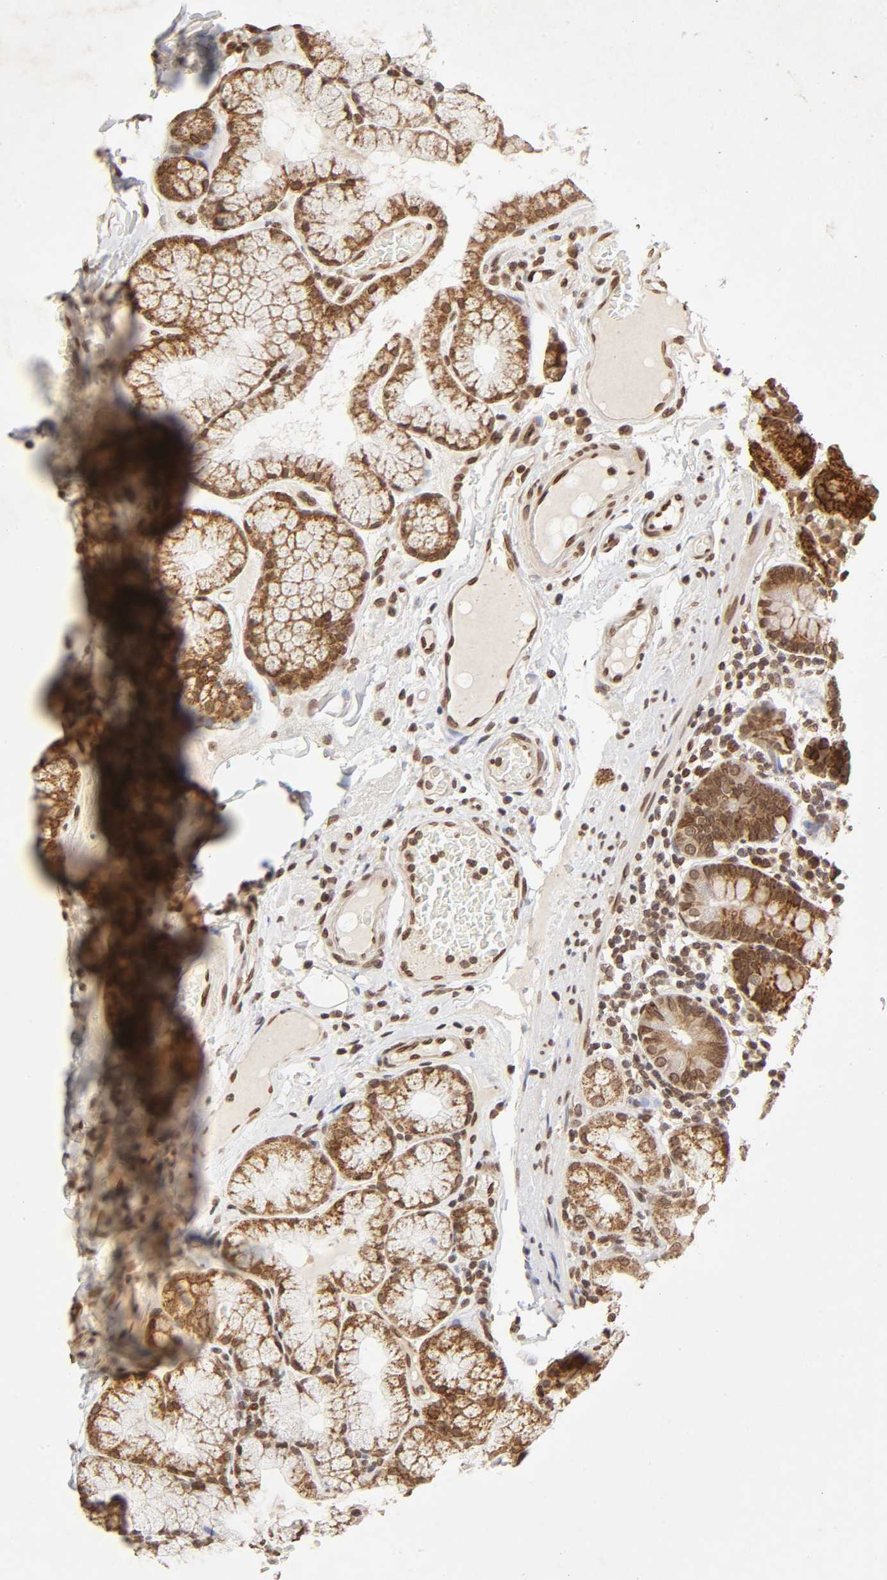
{"staining": {"intensity": "moderate", "quantity": ">75%", "location": "cytoplasmic/membranous,nuclear"}, "tissue": "duodenum", "cell_type": "Glandular cells", "image_type": "normal", "snomed": [{"axis": "morphology", "description": "Normal tissue, NOS"}, {"axis": "topography", "description": "Duodenum"}], "caption": "Protein staining by immunohistochemistry reveals moderate cytoplasmic/membranous,nuclear expression in approximately >75% of glandular cells in unremarkable duodenum.", "gene": "MLLT6", "patient": {"sex": "male", "age": 50}}